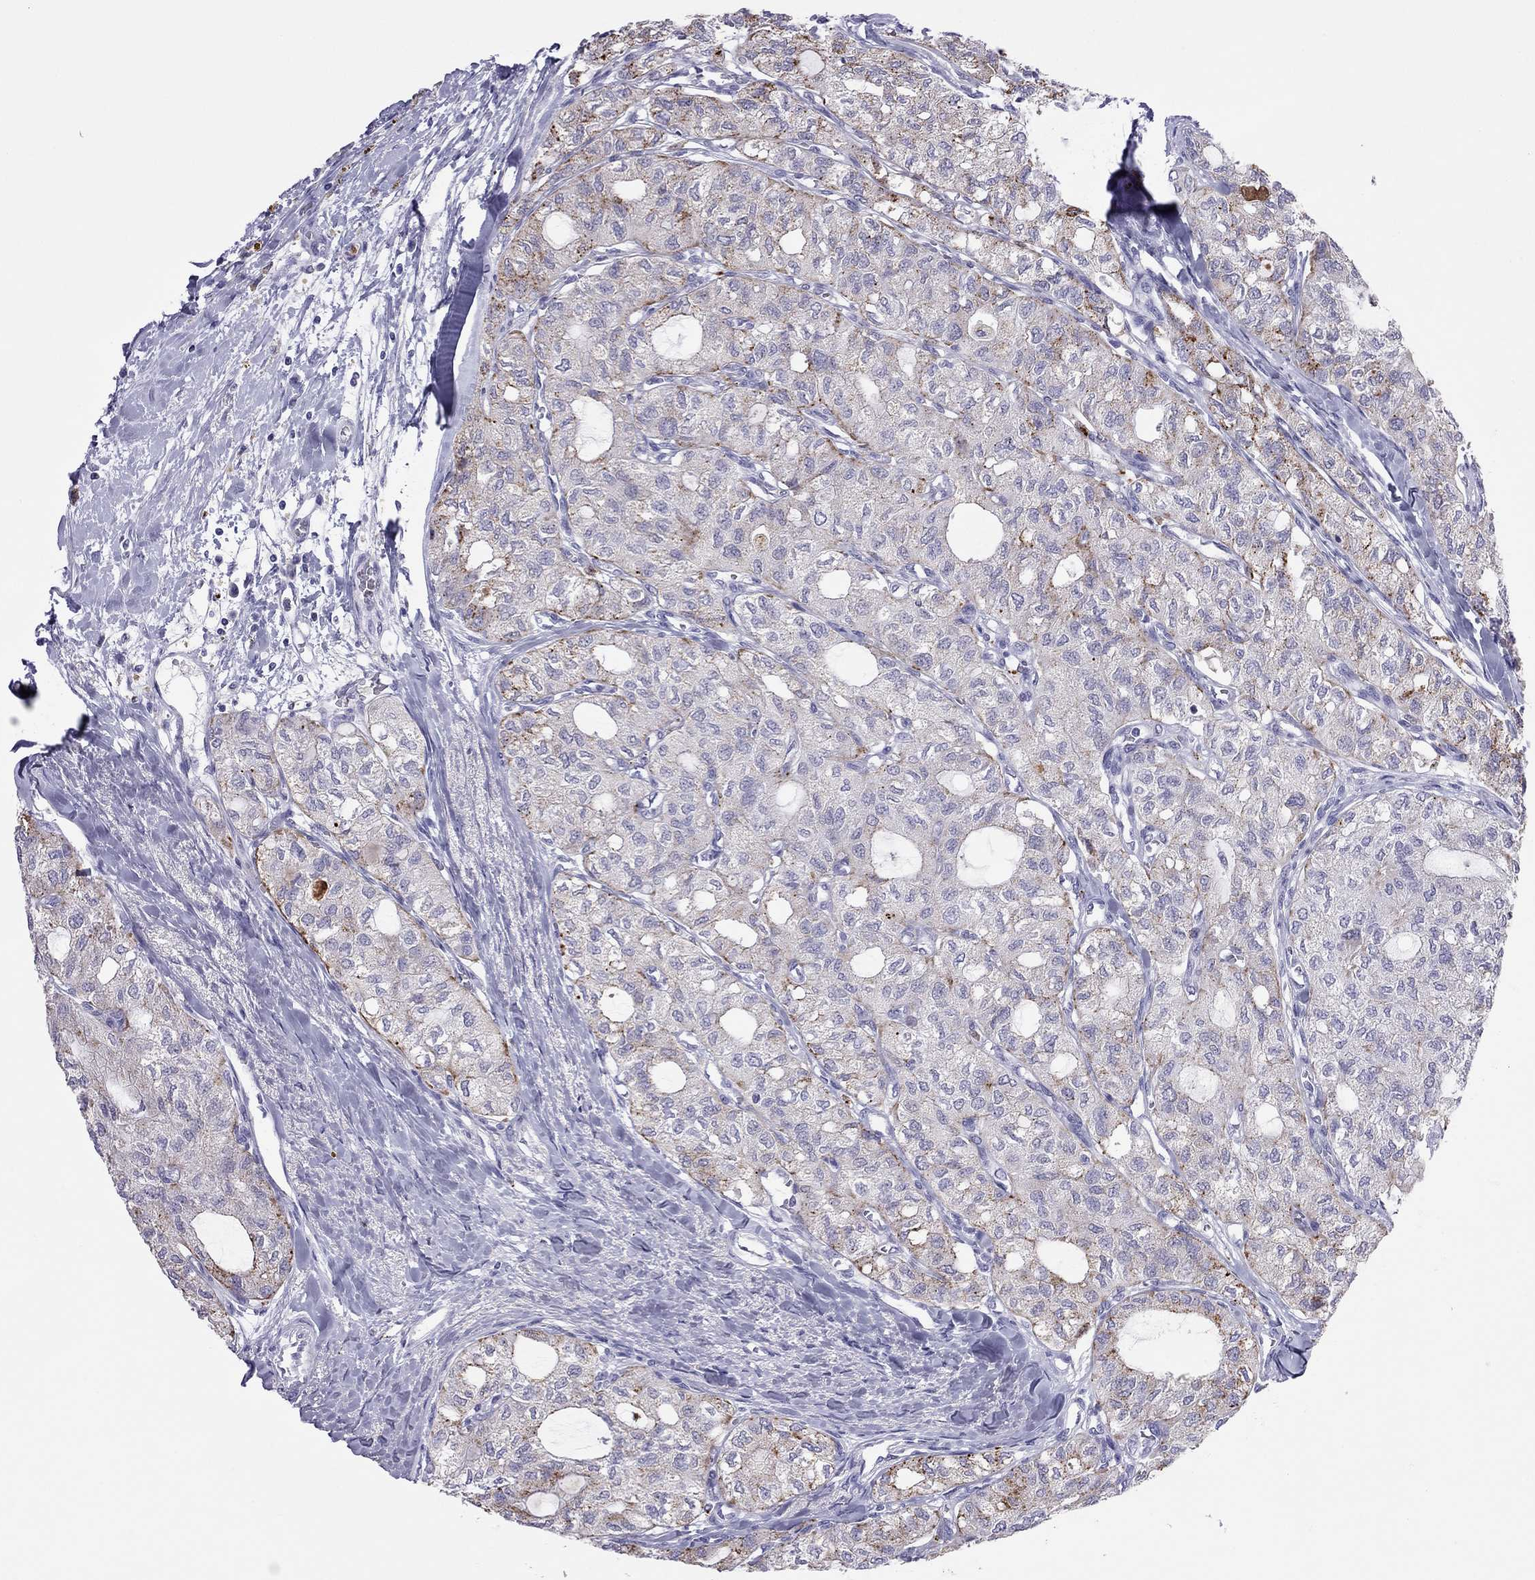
{"staining": {"intensity": "strong", "quantity": "<25%", "location": "cytoplasmic/membranous"}, "tissue": "thyroid cancer", "cell_type": "Tumor cells", "image_type": "cancer", "snomed": [{"axis": "morphology", "description": "Follicular adenoma carcinoma, NOS"}, {"axis": "topography", "description": "Thyroid gland"}], "caption": "An immunohistochemistry (IHC) image of neoplastic tissue is shown. Protein staining in brown highlights strong cytoplasmic/membranous positivity in thyroid cancer (follicular adenoma carcinoma) within tumor cells. Nuclei are stained in blue.", "gene": "PPP1R3A", "patient": {"sex": "male", "age": 75}}